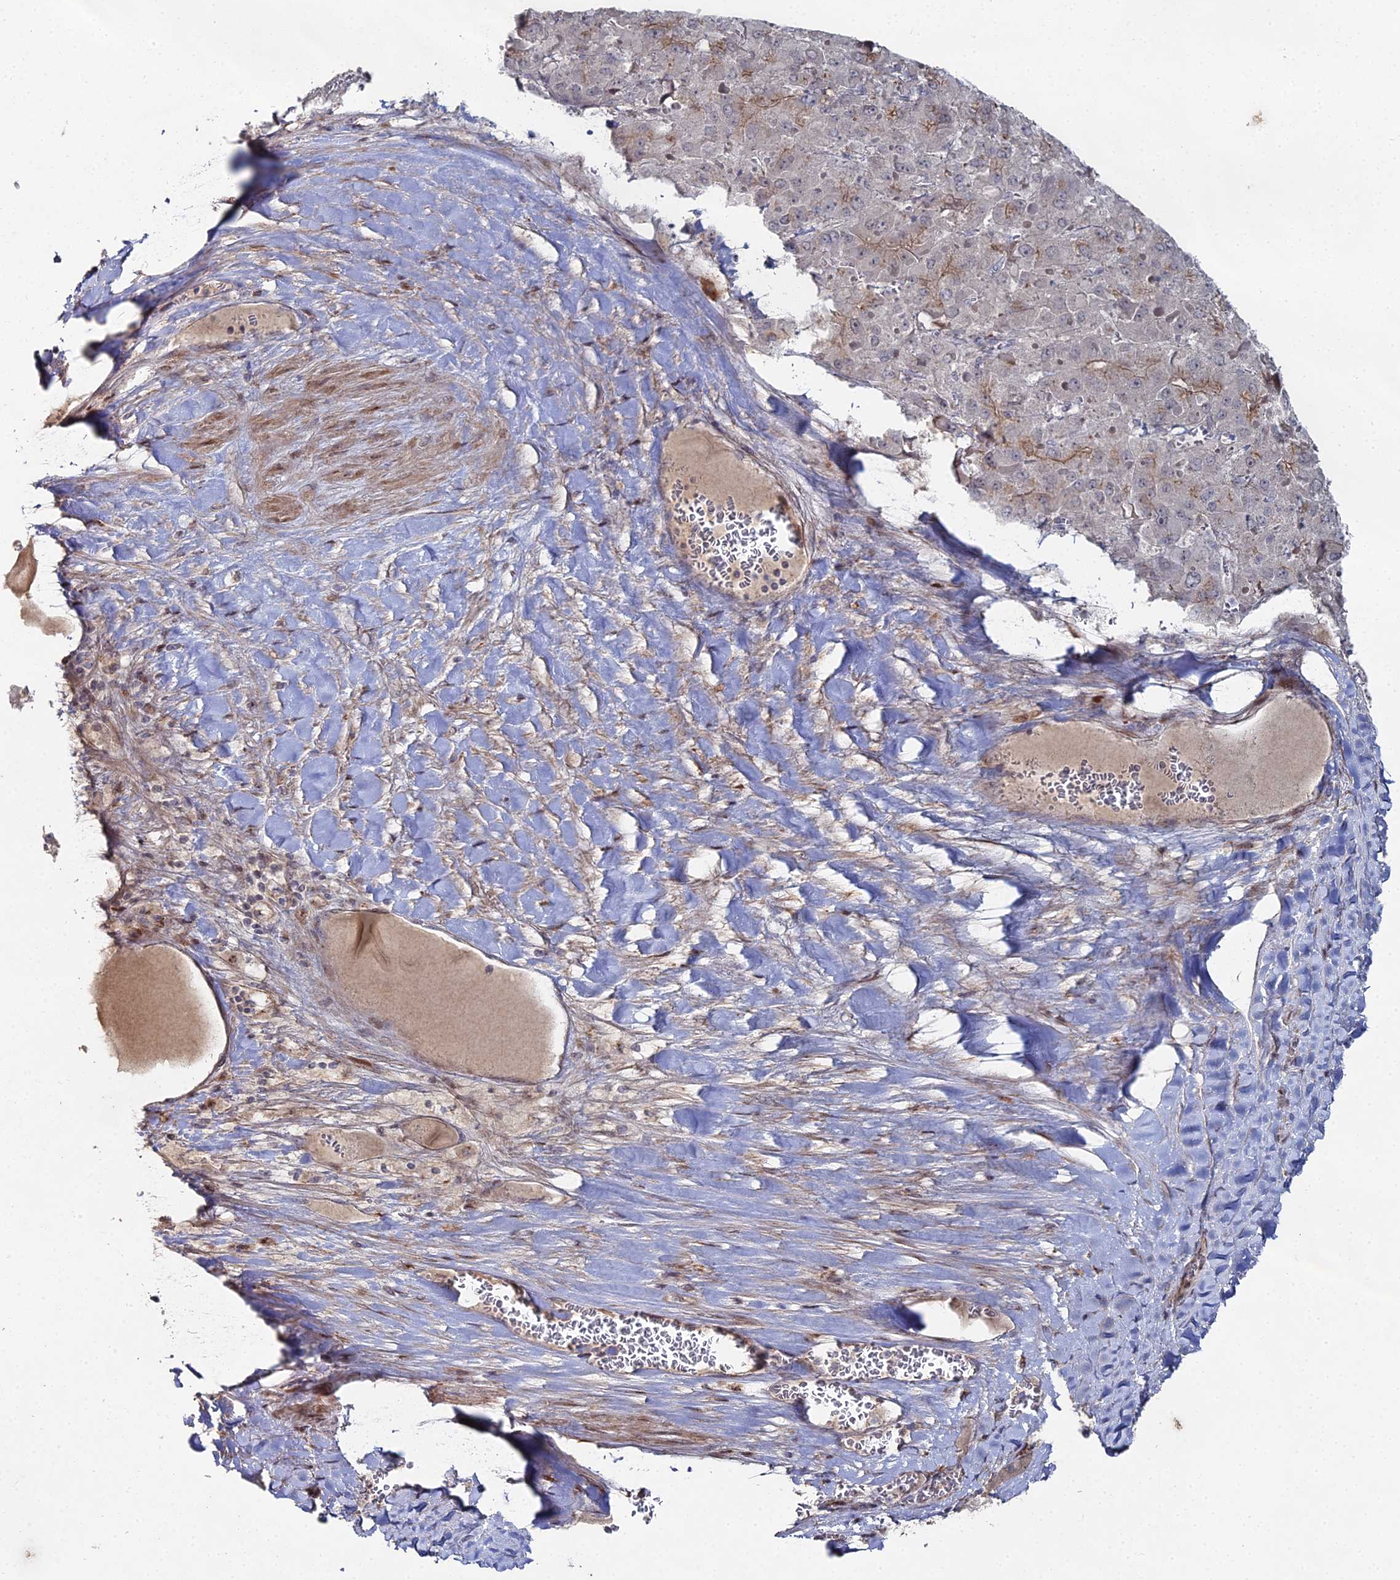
{"staining": {"intensity": "weak", "quantity": "<25%", "location": "cytoplasmic/membranous"}, "tissue": "liver cancer", "cell_type": "Tumor cells", "image_type": "cancer", "snomed": [{"axis": "morphology", "description": "Carcinoma, Hepatocellular, NOS"}, {"axis": "topography", "description": "Liver"}], "caption": "This is an IHC photomicrograph of human liver cancer. There is no positivity in tumor cells.", "gene": "SGMS1", "patient": {"sex": "female", "age": 73}}